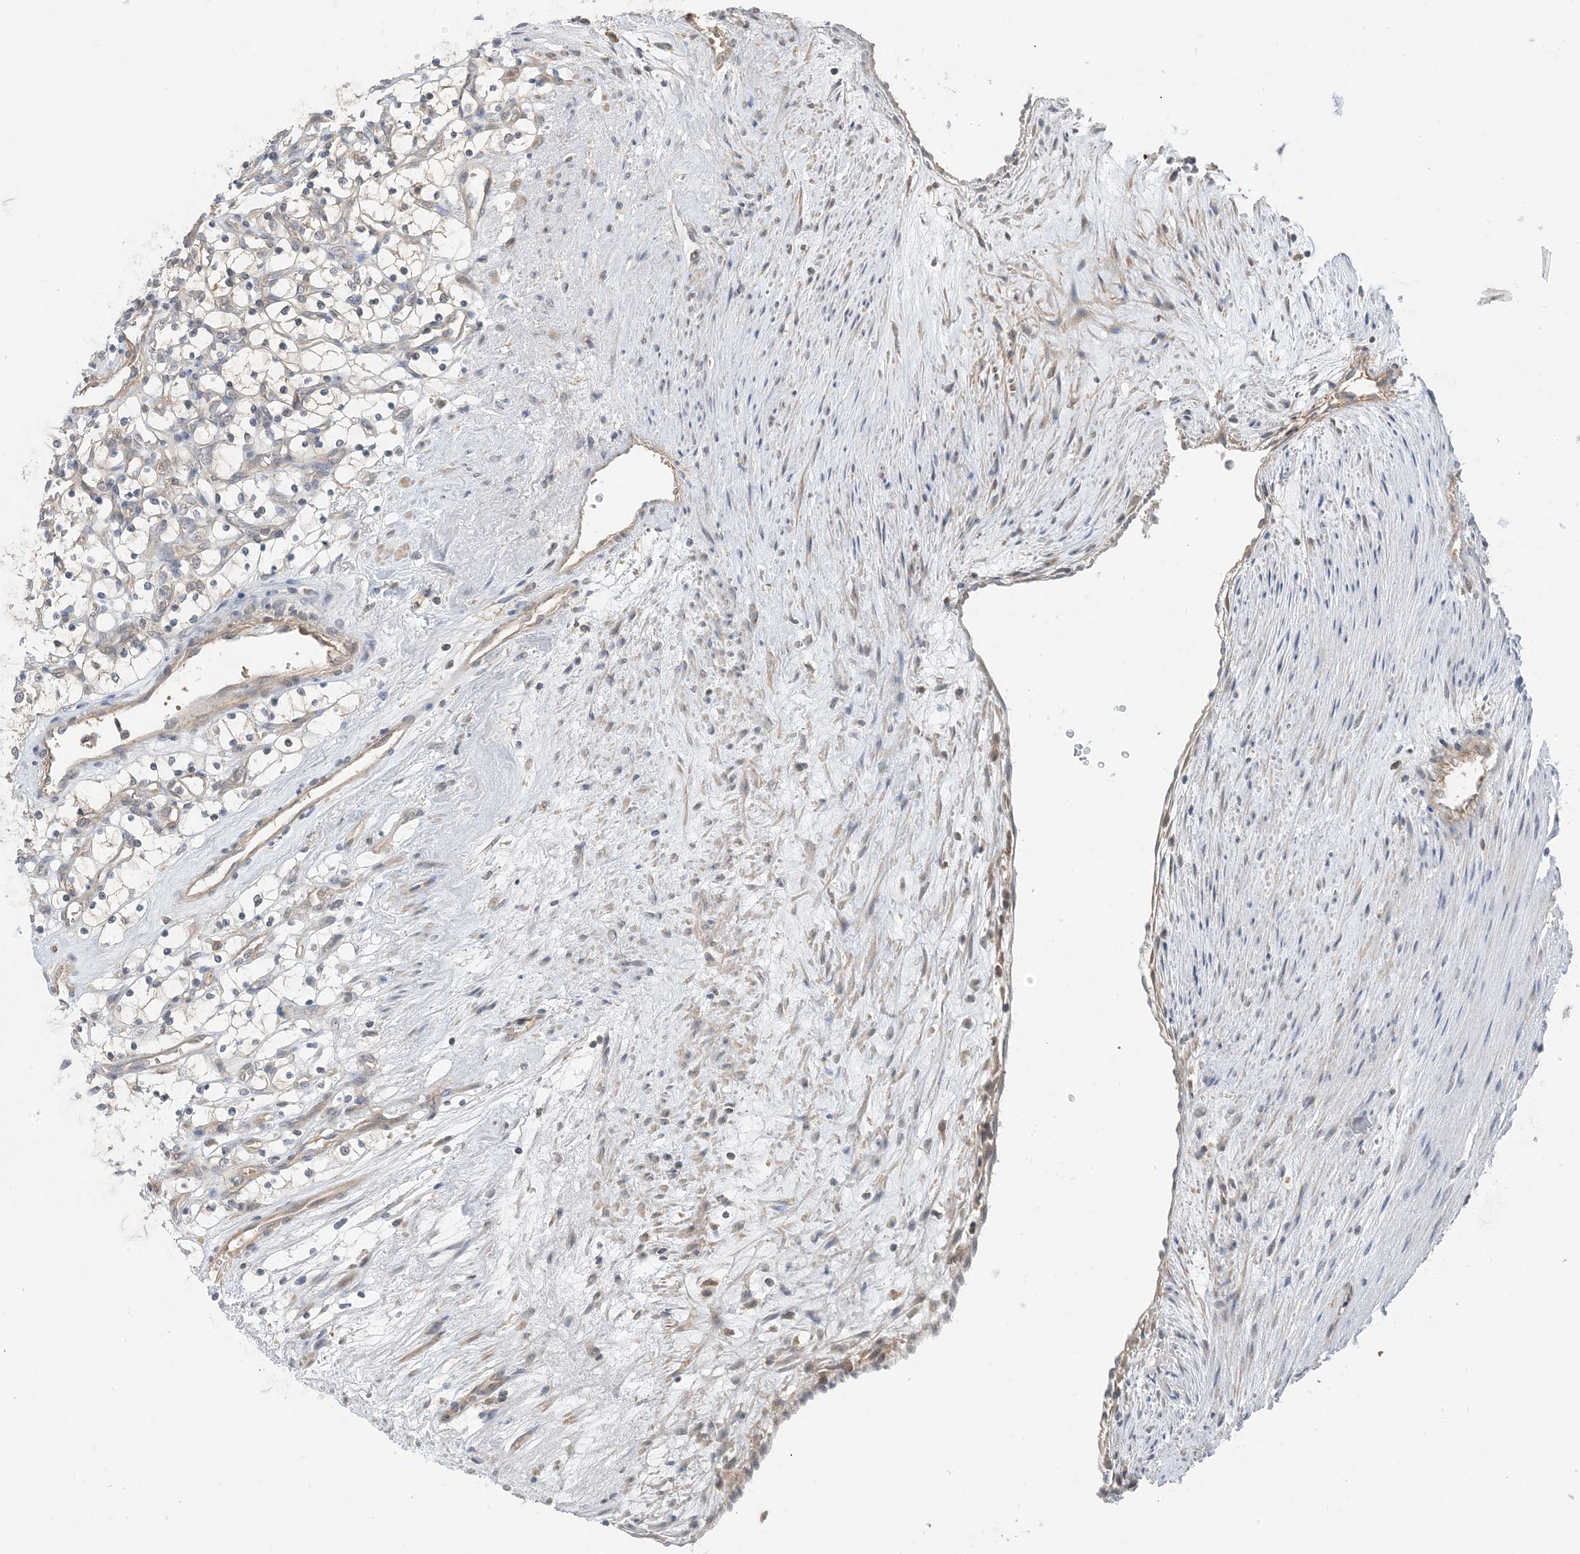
{"staining": {"intensity": "negative", "quantity": "none", "location": "none"}, "tissue": "renal cancer", "cell_type": "Tumor cells", "image_type": "cancer", "snomed": [{"axis": "morphology", "description": "Adenocarcinoma, NOS"}, {"axis": "topography", "description": "Kidney"}], "caption": "Immunohistochemical staining of renal adenocarcinoma exhibits no significant positivity in tumor cells.", "gene": "WDR26", "patient": {"sex": "female", "age": 69}}